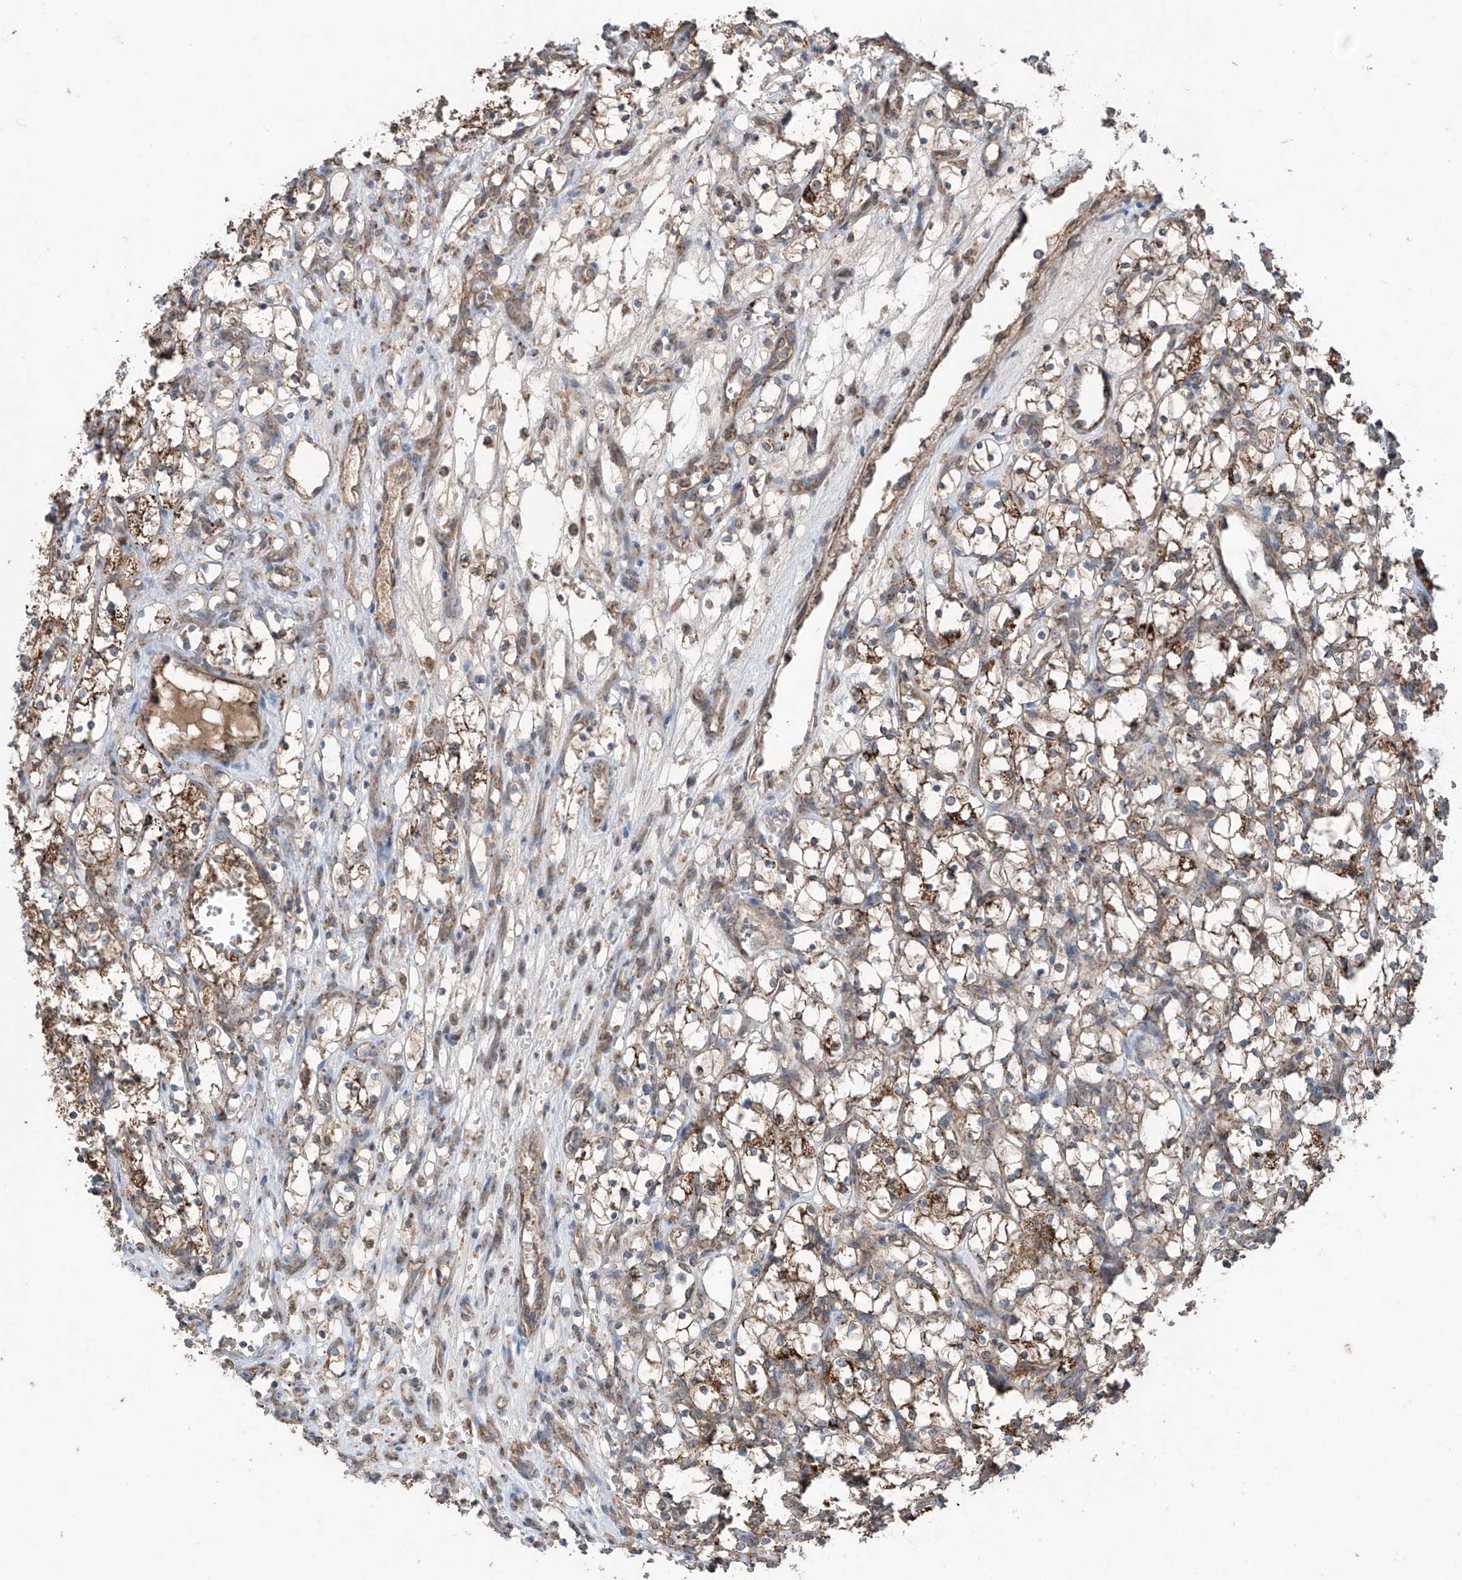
{"staining": {"intensity": "weak", "quantity": "25%-75%", "location": "cytoplasmic/membranous"}, "tissue": "renal cancer", "cell_type": "Tumor cells", "image_type": "cancer", "snomed": [{"axis": "morphology", "description": "Adenocarcinoma, NOS"}, {"axis": "topography", "description": "Kidney"}], "caption": "Protein analysis of renal cancer (adenocarcinoma) tissue exhibits weak cytoplasmic/membranous expression in about 25%-75% of tumor cells. (DAB IHC with brightfield microscopy, high magnification).", "gene": "SAMD3", "patient": {"sex": "female", "age": 69}}